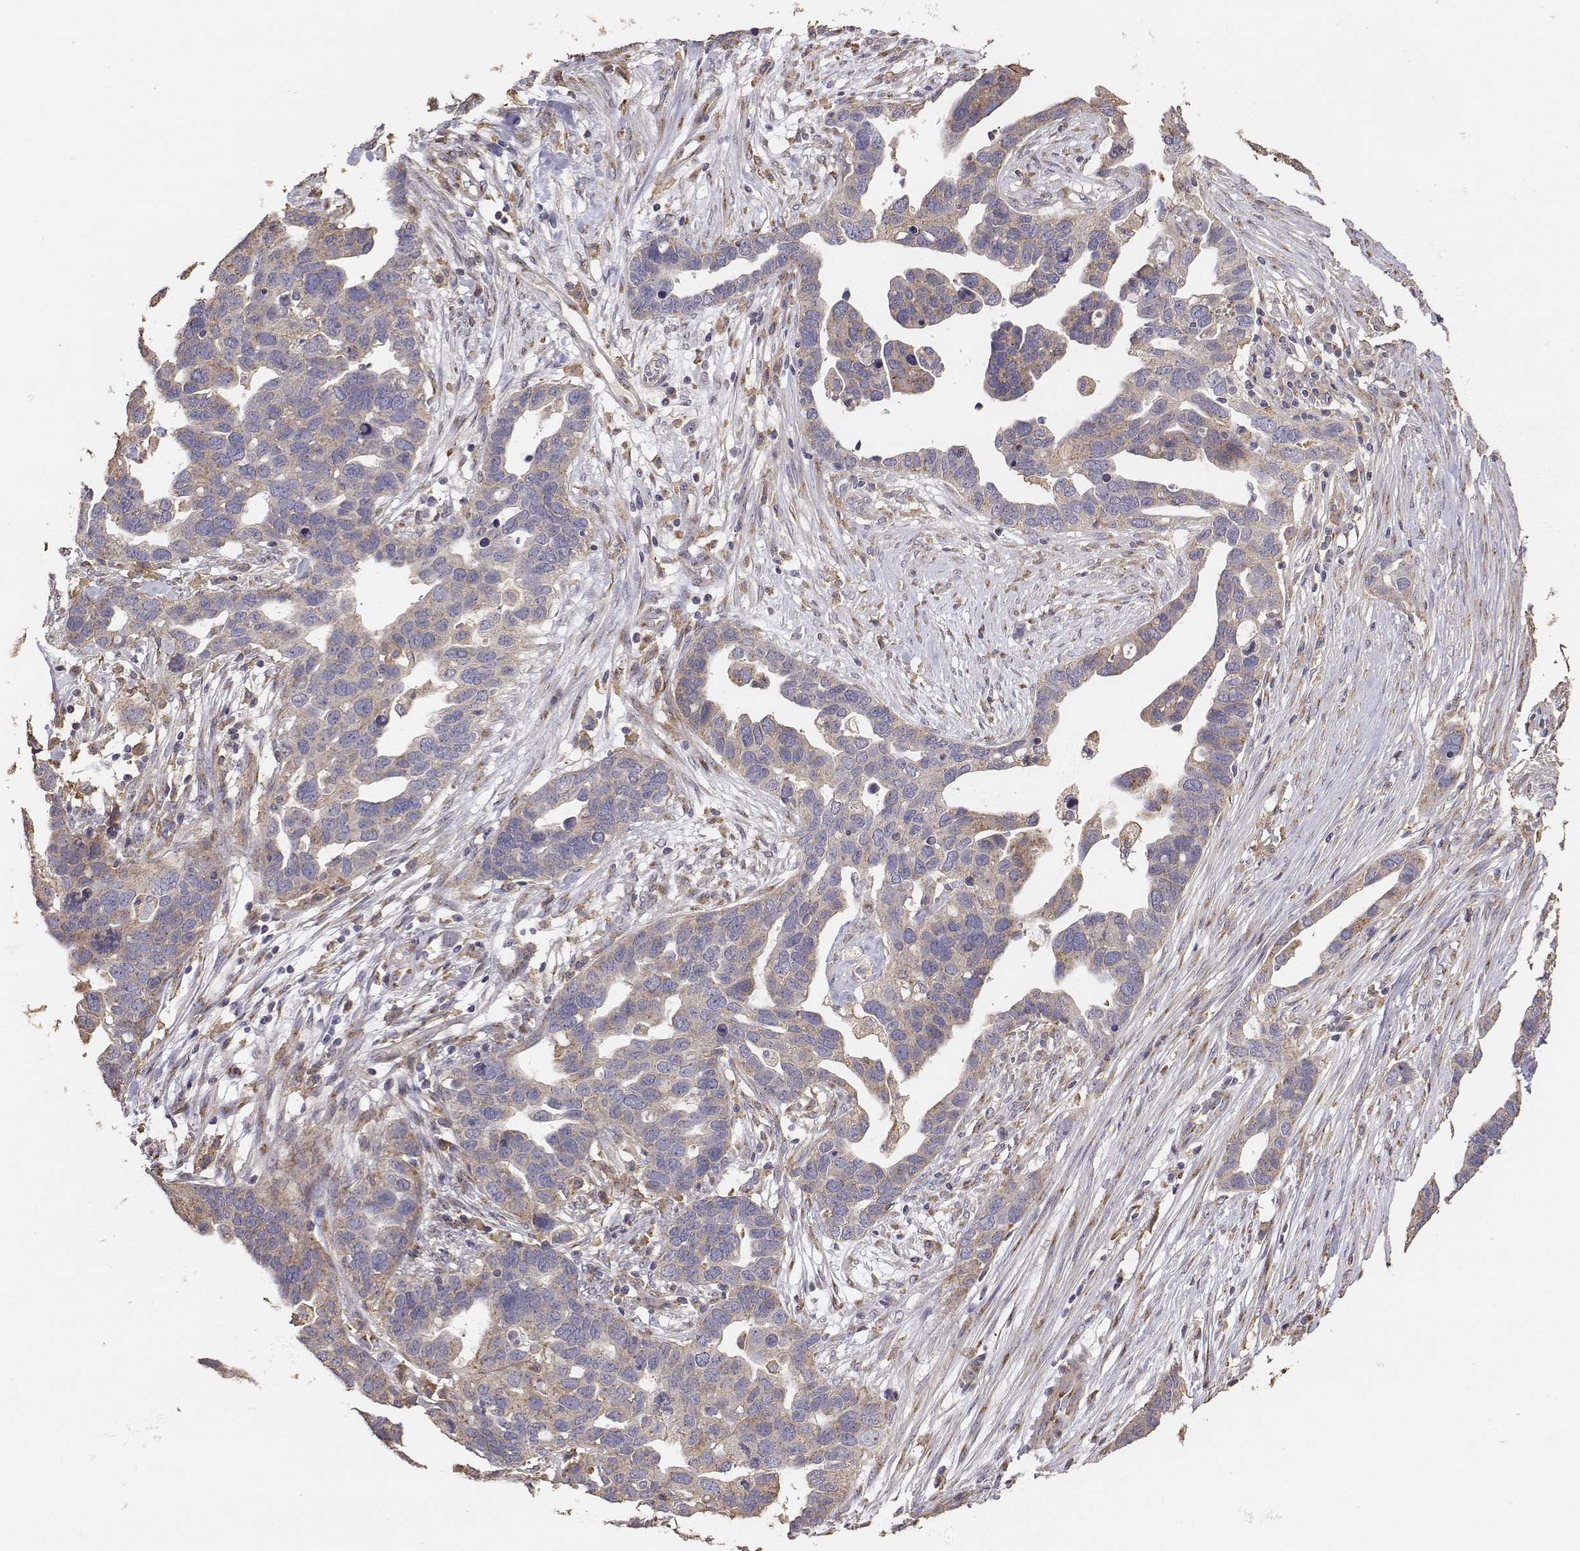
{"staining": {"intensity": "weak", "quantity": ">75%", "location": "cytoplasmic/membranous"}, "tissue": "ovarian cancer", "cell_type": "Tumor cells", "image_type": "cancer", "snomed": [{"axis": "morphology", "description": "Cystadenocarcinoma, serous, NOS"}, {"axis": "topography", "description": "Ovary"}], "caption": "Ovarian cancer (serous cystadenocarcinoma) stained for a protein displays weak cytoplasmic/membranous positivity in tumor cells.", "gene": "AP1B1", "patient": {"sex": "female", "age": 54}}